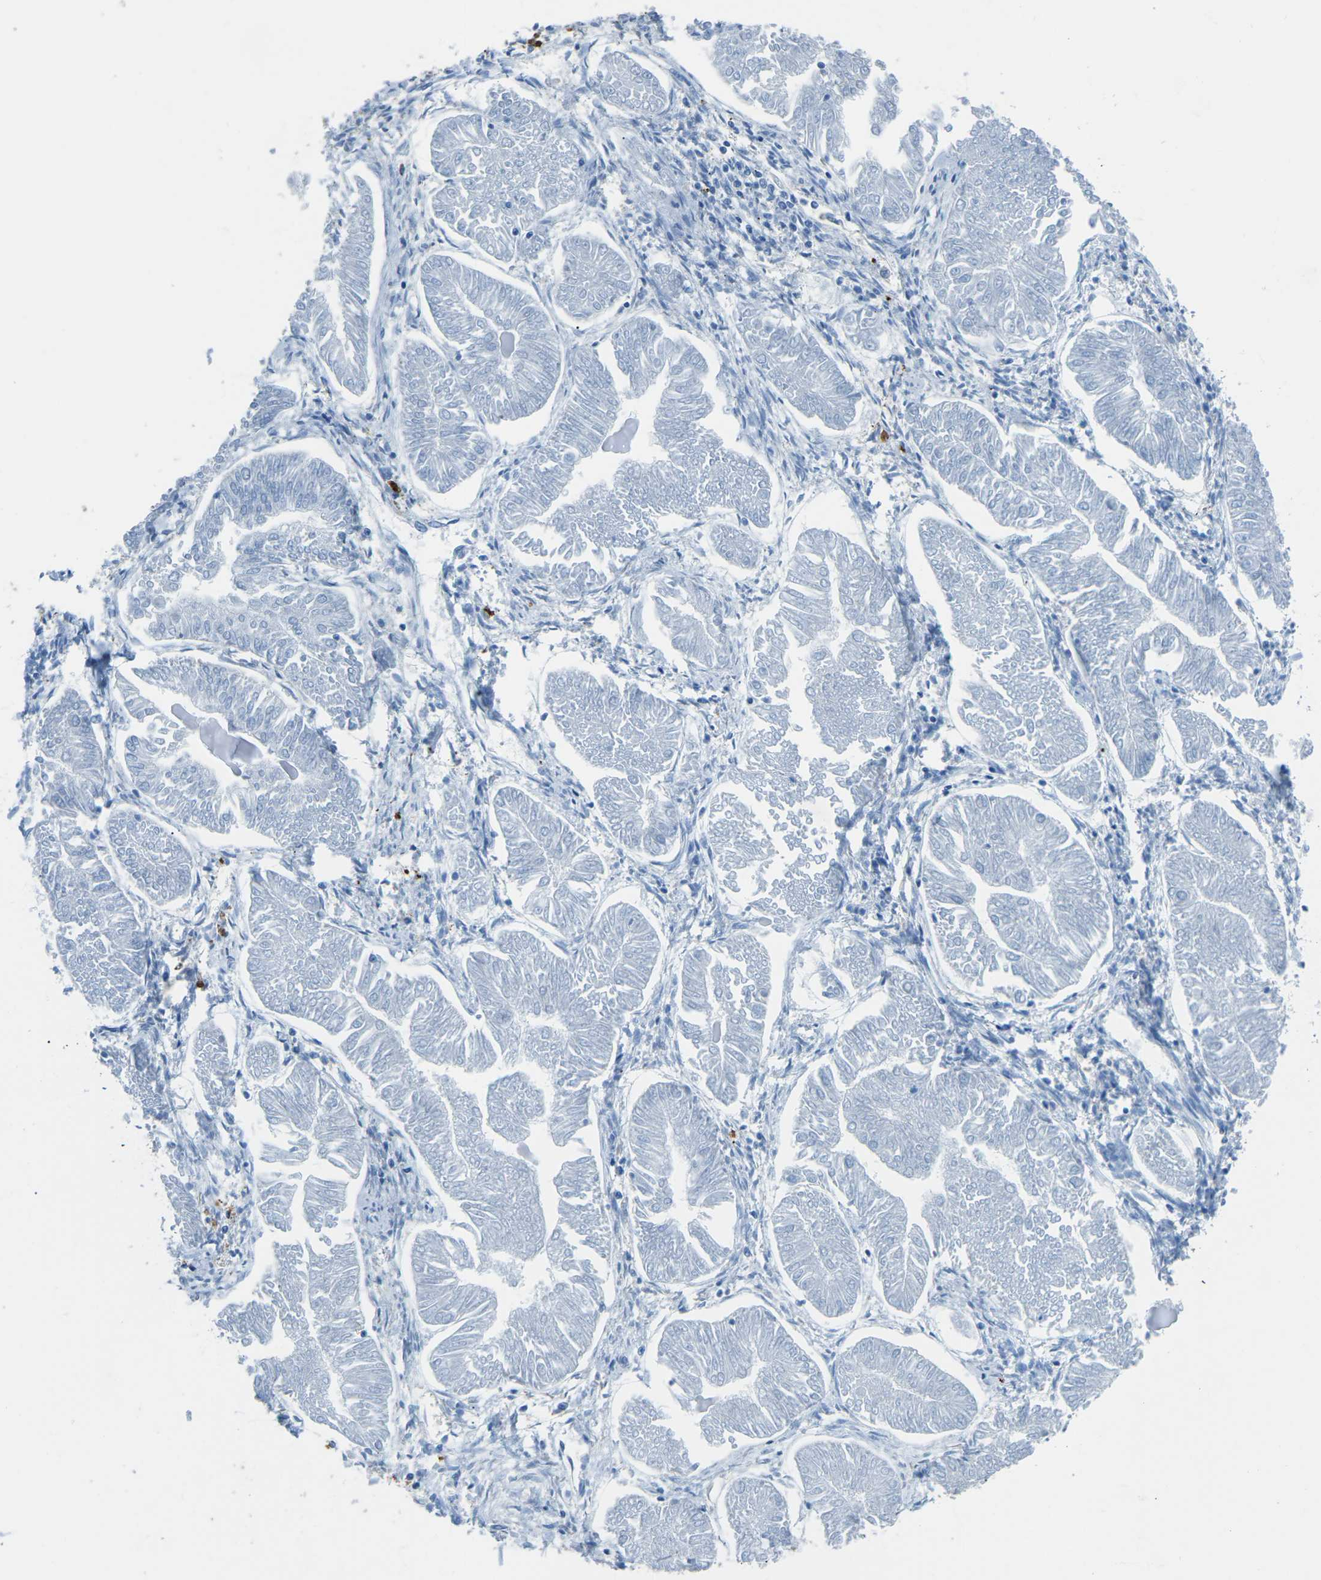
{"staining": {"intensity": "negative", "quantity": "none", "location": "none"}, "tissue": "endometrial cancer", "cell_type": "Tumor cells", "image_type": "cancer", "snomed": [{"axis": "morphology", "description": "Adenocarcinoma, NOS"}, {"axis": "topography", "description": "Endometrium"}], "caption": "Micrograph shows no protein positivity in tumor cells of endometrial adenocarcinoma tissue.", "gene": "MYH8", "patient": {"sex": "female", "age": 53}}